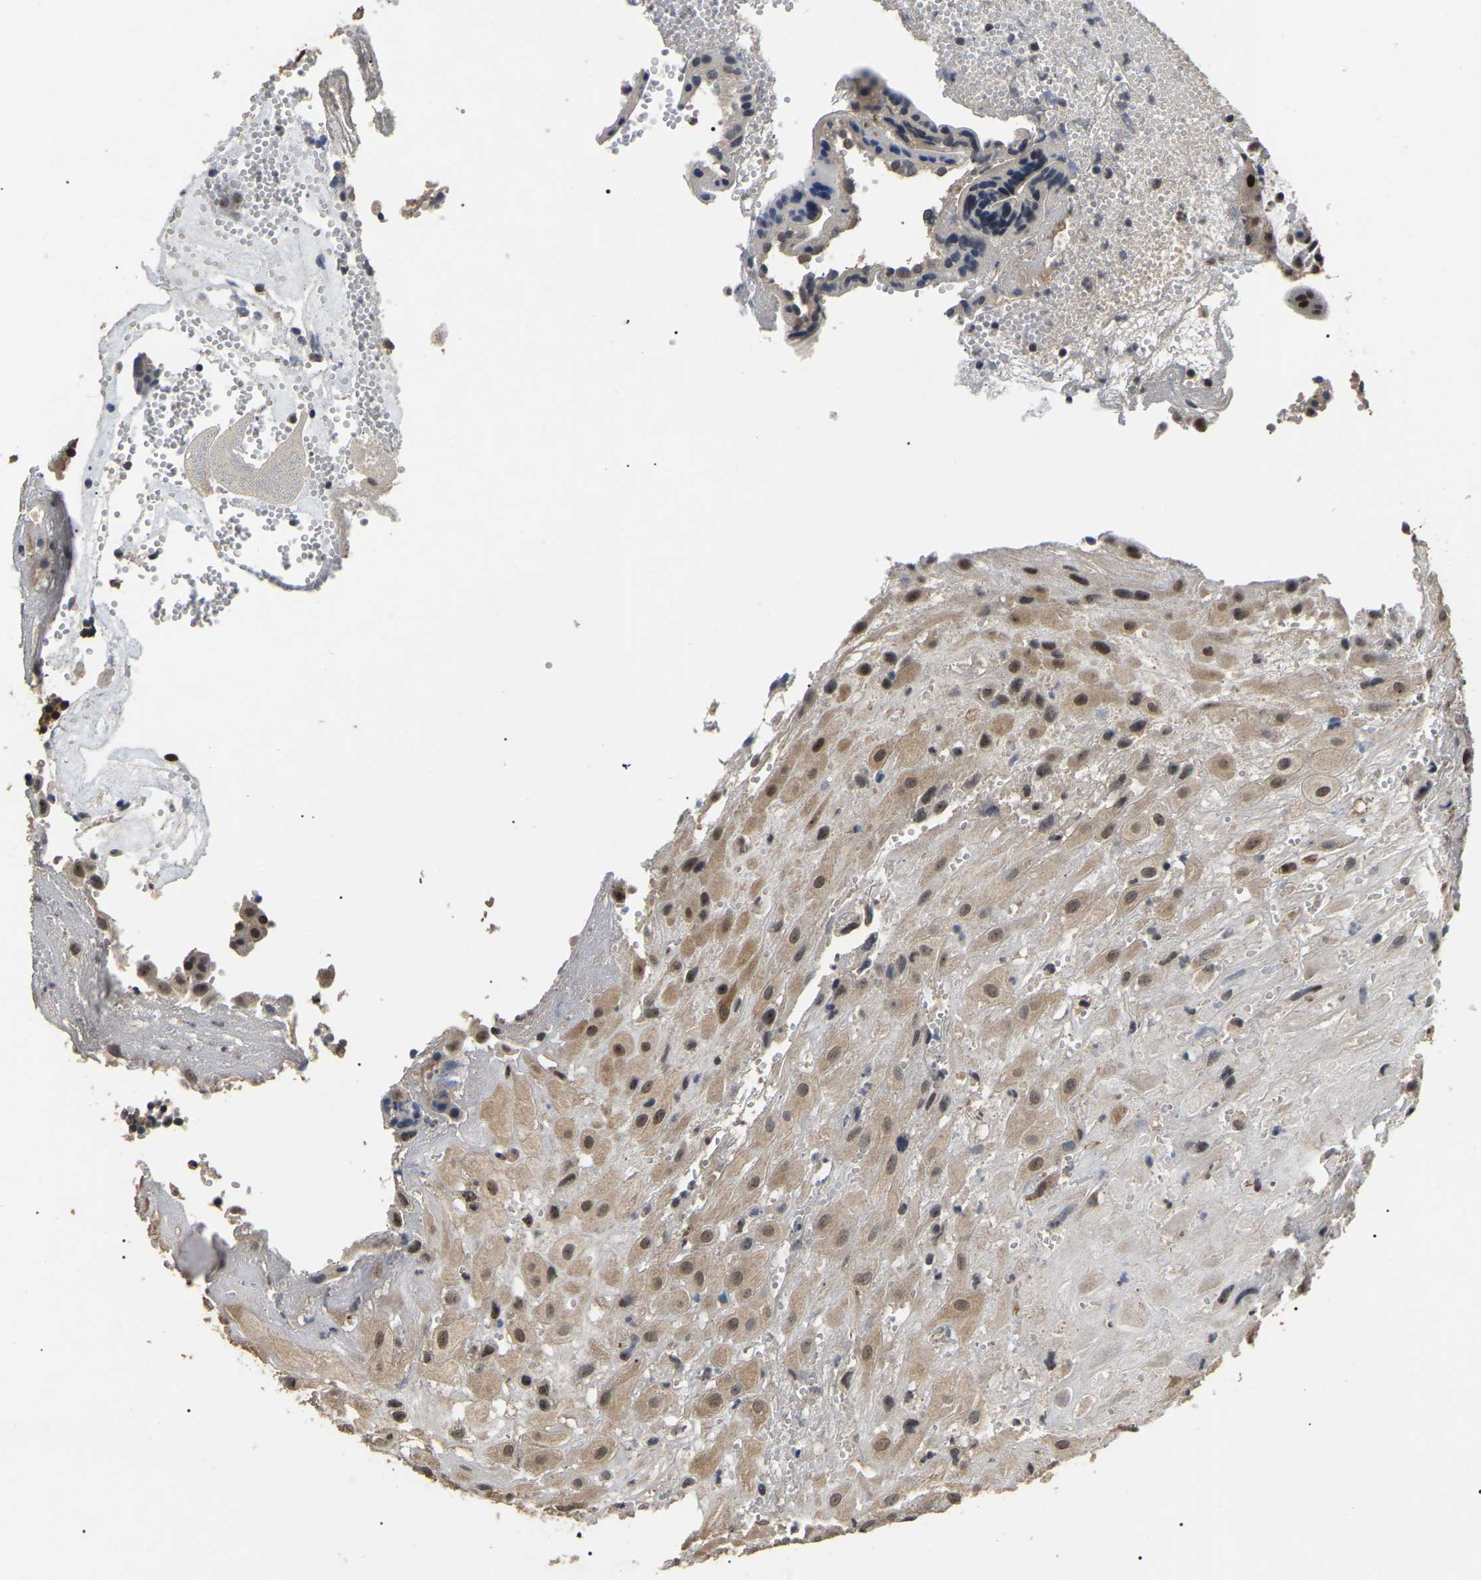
{"staining": {"intensity": "moderate", "quantity": ">75%", "location": "cytoplasmic/membranous,nuclear"}, "tissue": "placenta", "cell_type": "Decidual cells", "image_type": "normal", "snomed": [{"axis": "morphology", "description": "Normal tissue, NOS"}, {"axis": "topography", "description": "Placenta"}], "caption": "Immunohistochemistry (IHC) histopathology image of benign placenta: placenta stained using immunohistochemistry (IHC) displays medium levels of moderate protein expression localized specifically in the cytoplasmic/membranous,nuclear of decidual cells, appearing as a cytoplasmic/membranous,nuclear brown color.", "gene": "PPM1E", "patient": {"sex": "female", "age": 18}}